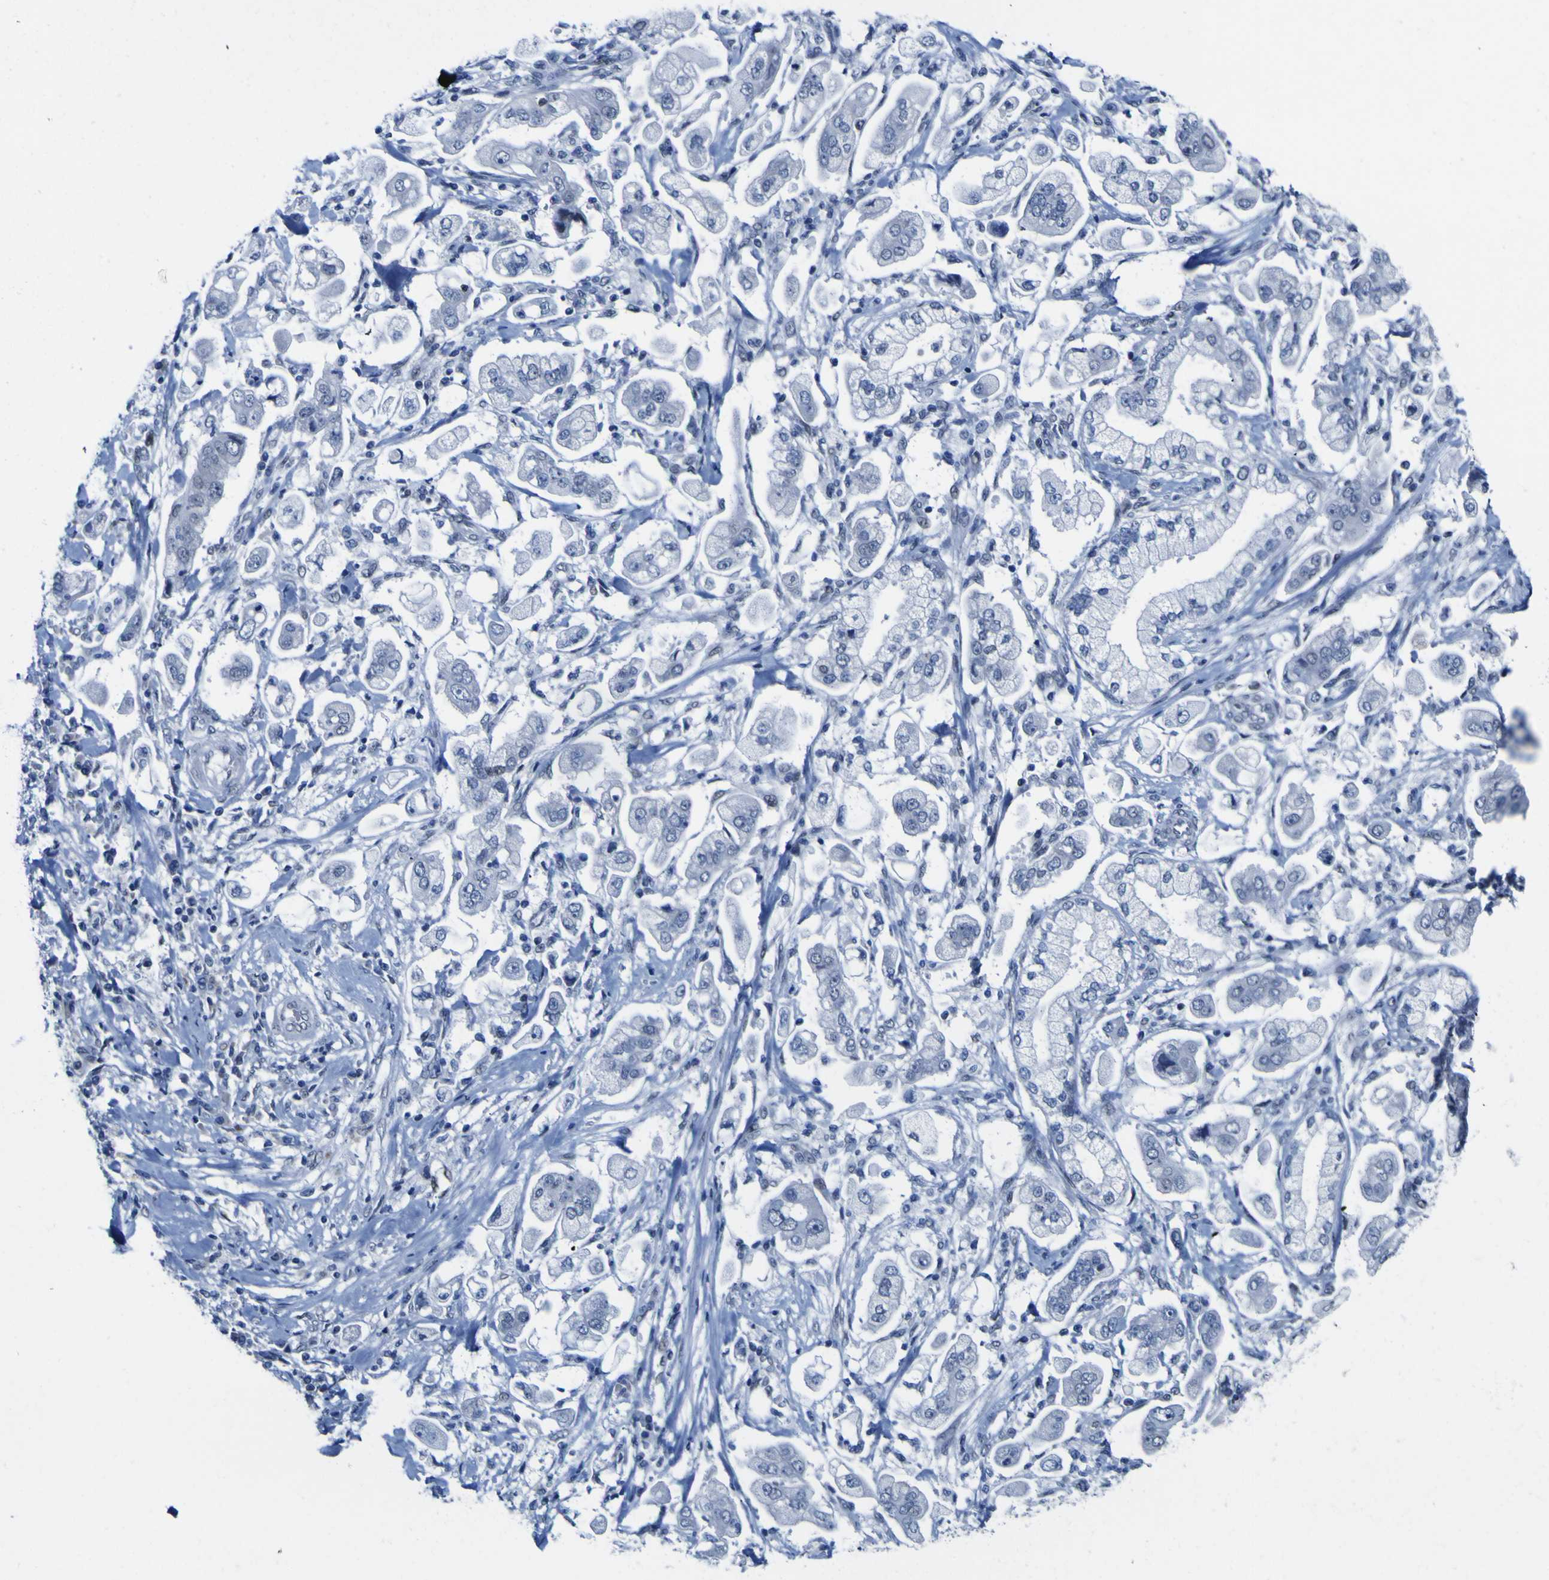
{"staining": {"intensity": "negative", "quantity": "none", "location": "none"}, "tissue": "stomach cancer", "cell_type": "Tumor cells", "image_type": "cancer", "snomed": [{"axis": "morphology", "description": "Adenocarcinoma, NOS"}, {"axis": "topography", "description": "Stomach"}], "caption": "Tumor cells show no significant staining in stomach adenocarcinoma.", "gene": "MBD3", "patient": {"sex": "male", "age": 62}}